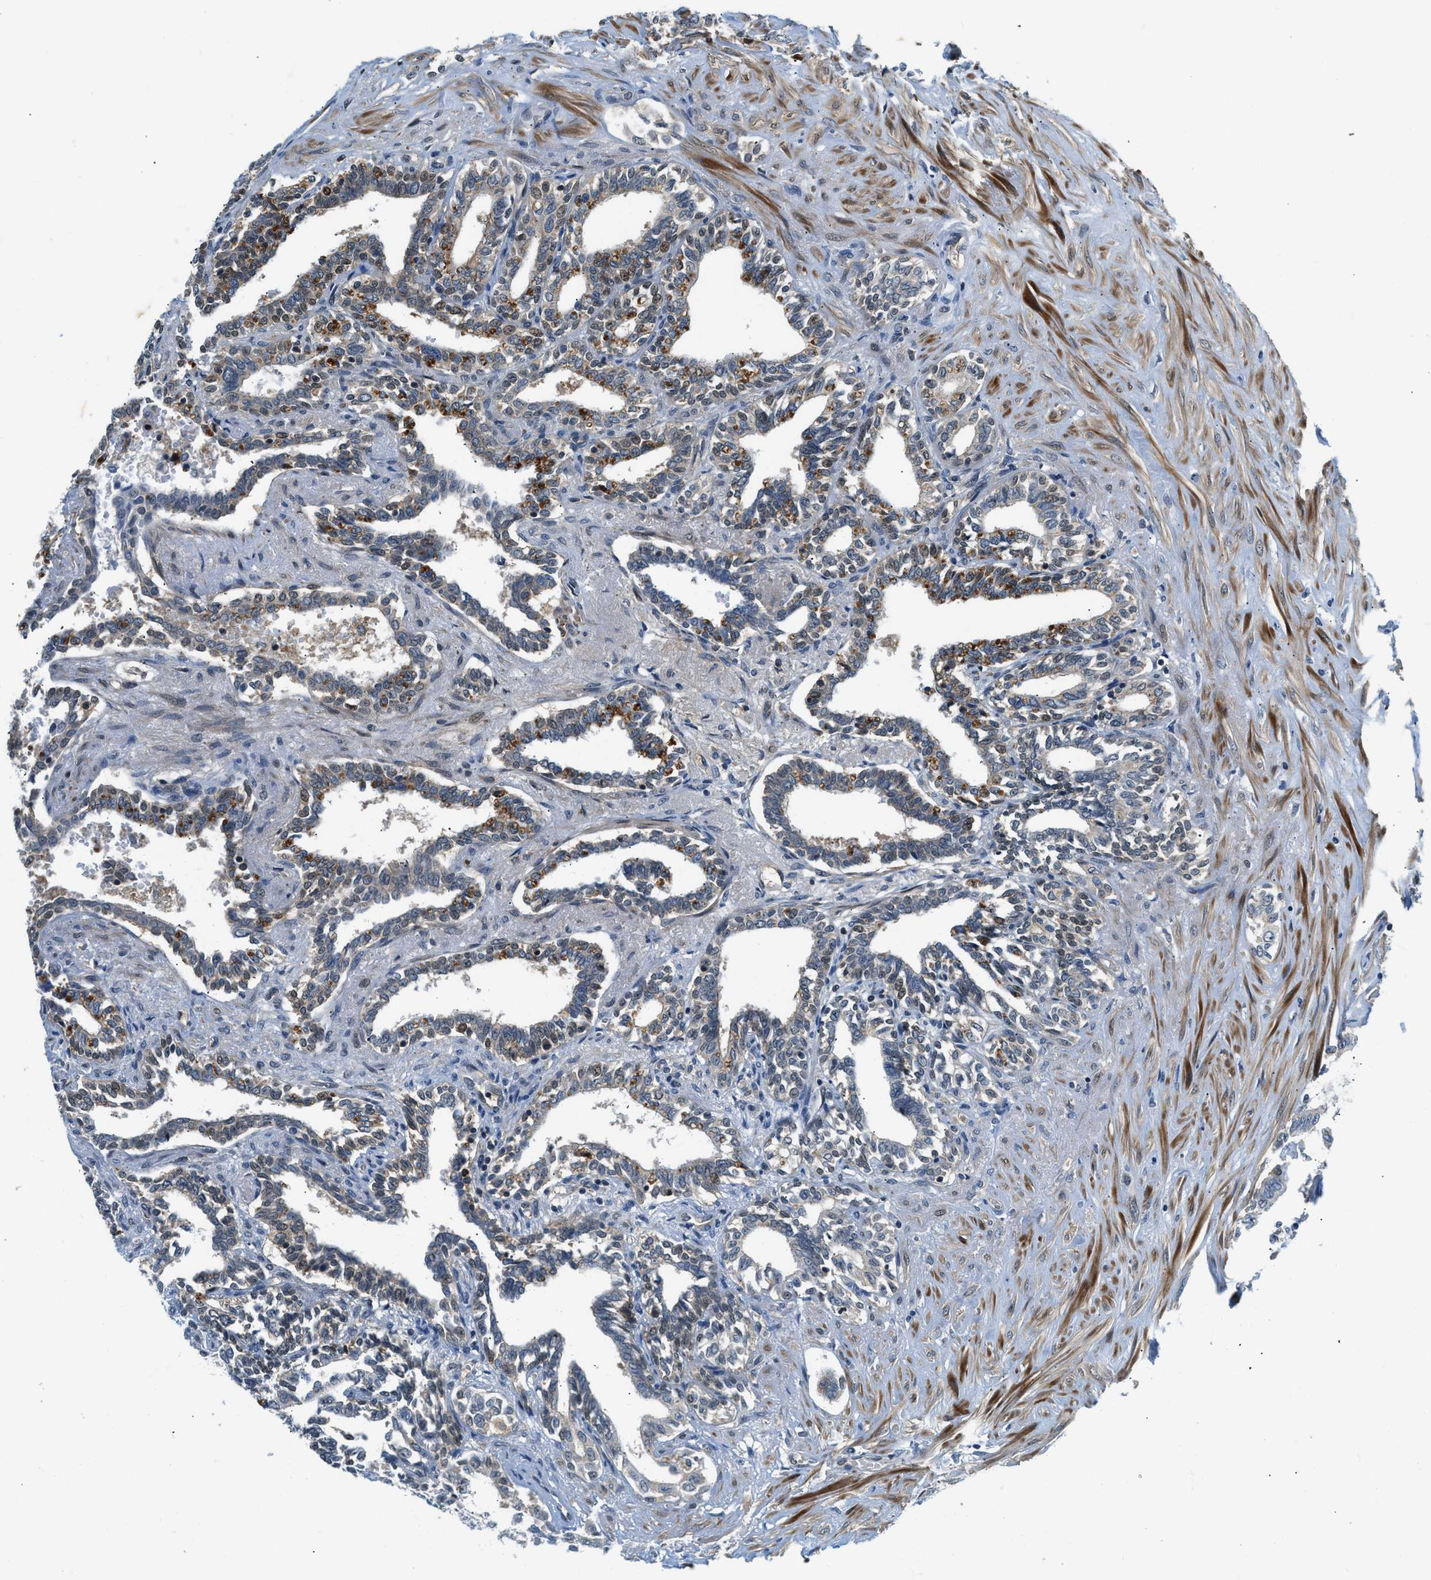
{"staining": {"intensity": "moderate", "quantity": "25%-75%", "location": "cytoplasmic/membranous"}, "tissue": "seminal vesicle", "cell_type": "Glandular cells", "image_type": "normal", "snomed": [{"axis": "morphology", "description": "Normal tissue, NOS"}, {"axis": "morphology", "description": "Adenocarcinoma, High grade"}, {"axis": "topography", "description": "Prostate"}, {"axis": "topography", "description": "Seminal veicle"}], "caption": "A brown stain labels moderate cytoplasmic/membranous staining of a protein in glandular cells of normal seminal vesicle. (DAB (3,3'-diaminobenzidine) IHC with brightfield microscopy, high magnification).", "gene": "CBLB", "patient": {"sex": "male", "age": 55}}